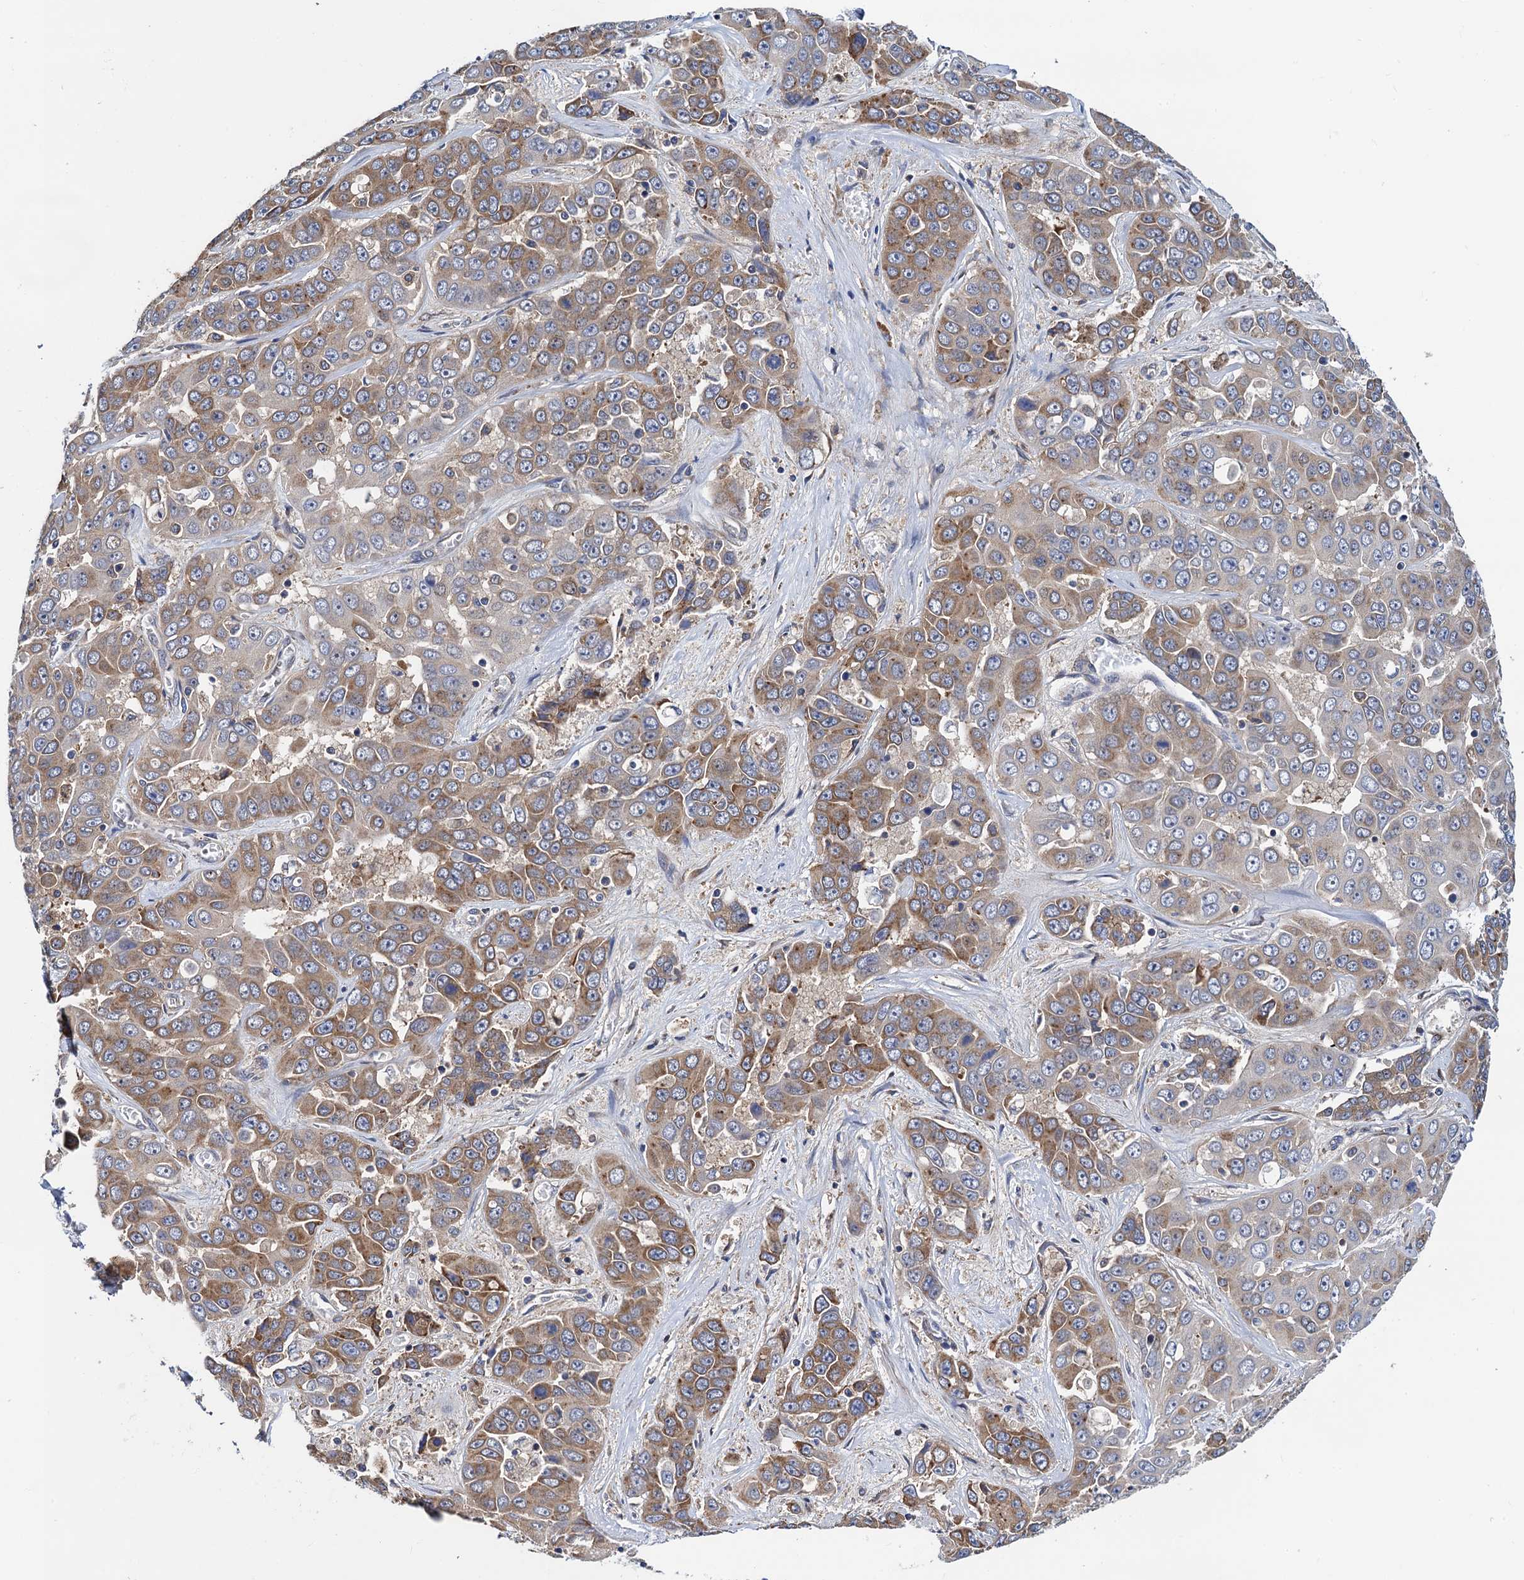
{"staining": {"intensity": "moderate", "quantity": "25%-75%", "location": "cytoplasmic/membranous"}, "tissue": "liver cancer", "cell_type": "Tumor cells", "image_type": "cancer", "snomed": [{"axis": "morphology", "description": "Cholangiocarcinoma"}, {"axis": "topography", "description": "Liver"}], "caption": "Immunohistochemical staining of human liver cancer demonstrates medium levels of moderate cytoplasmic/membranous expression in approximately 25%-75% of tumor cells.", "gene": "PGLS", "patient": {"sex": "female", "age": 52}}